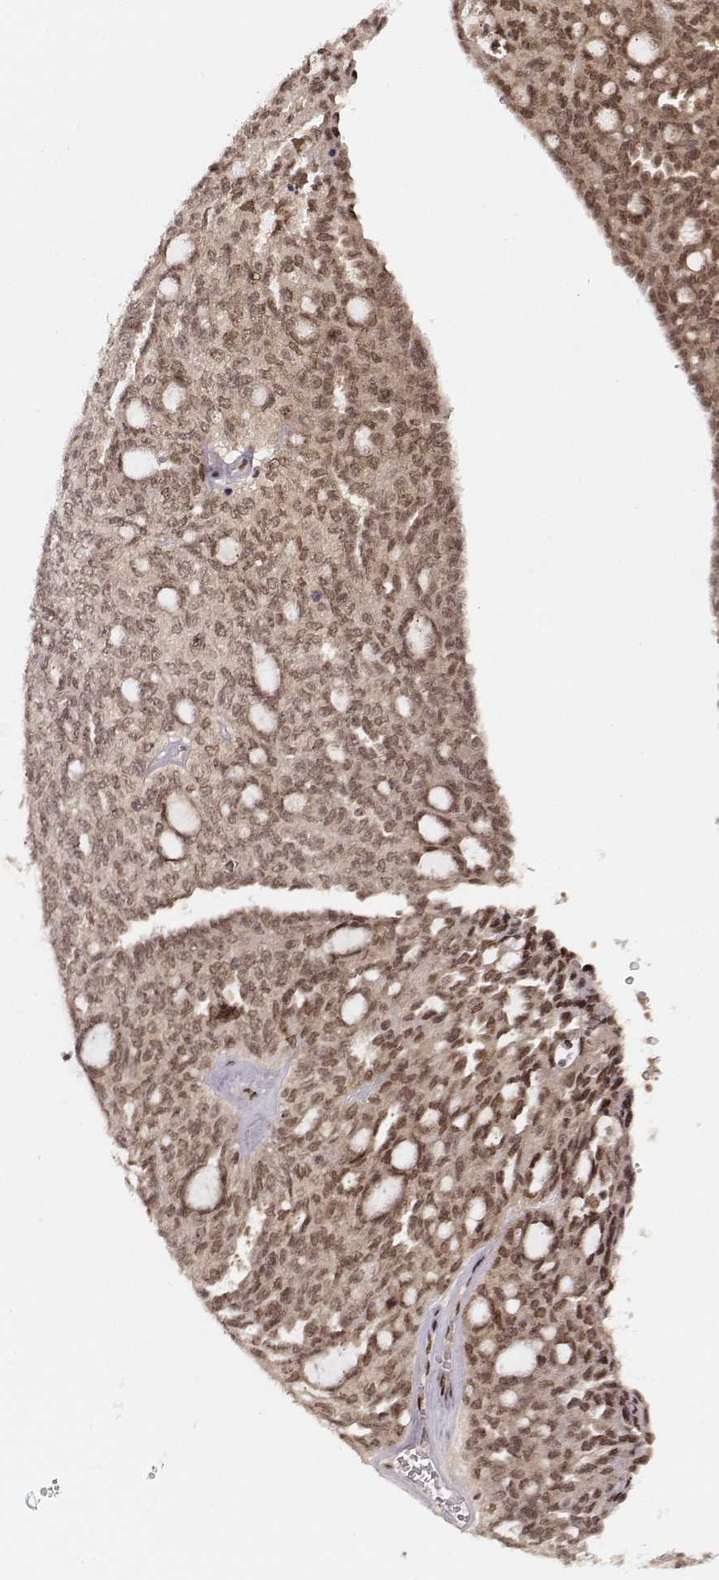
{"staining": {"intensity": "moderate", "quantity": ">75%", "location": "nuclear"}, "tissue": "ovarian cancer", "cell_type": "Tumor cells", "image_type": "cancer", "snomed": [{"axis": "morphology", "description": "Cystadenocarcinoma, serous, NOS"}, {"axis": "topography", "description": "Ovary"}], "caption": "The image exhibits staining of serous cystadenocarcinoma (ovarian), revealing moderate nuclear protein positivity (brown color) within tumor cells.", "gene": "CSNK2A1", "patient": {"sex": "female", "age": 71}}